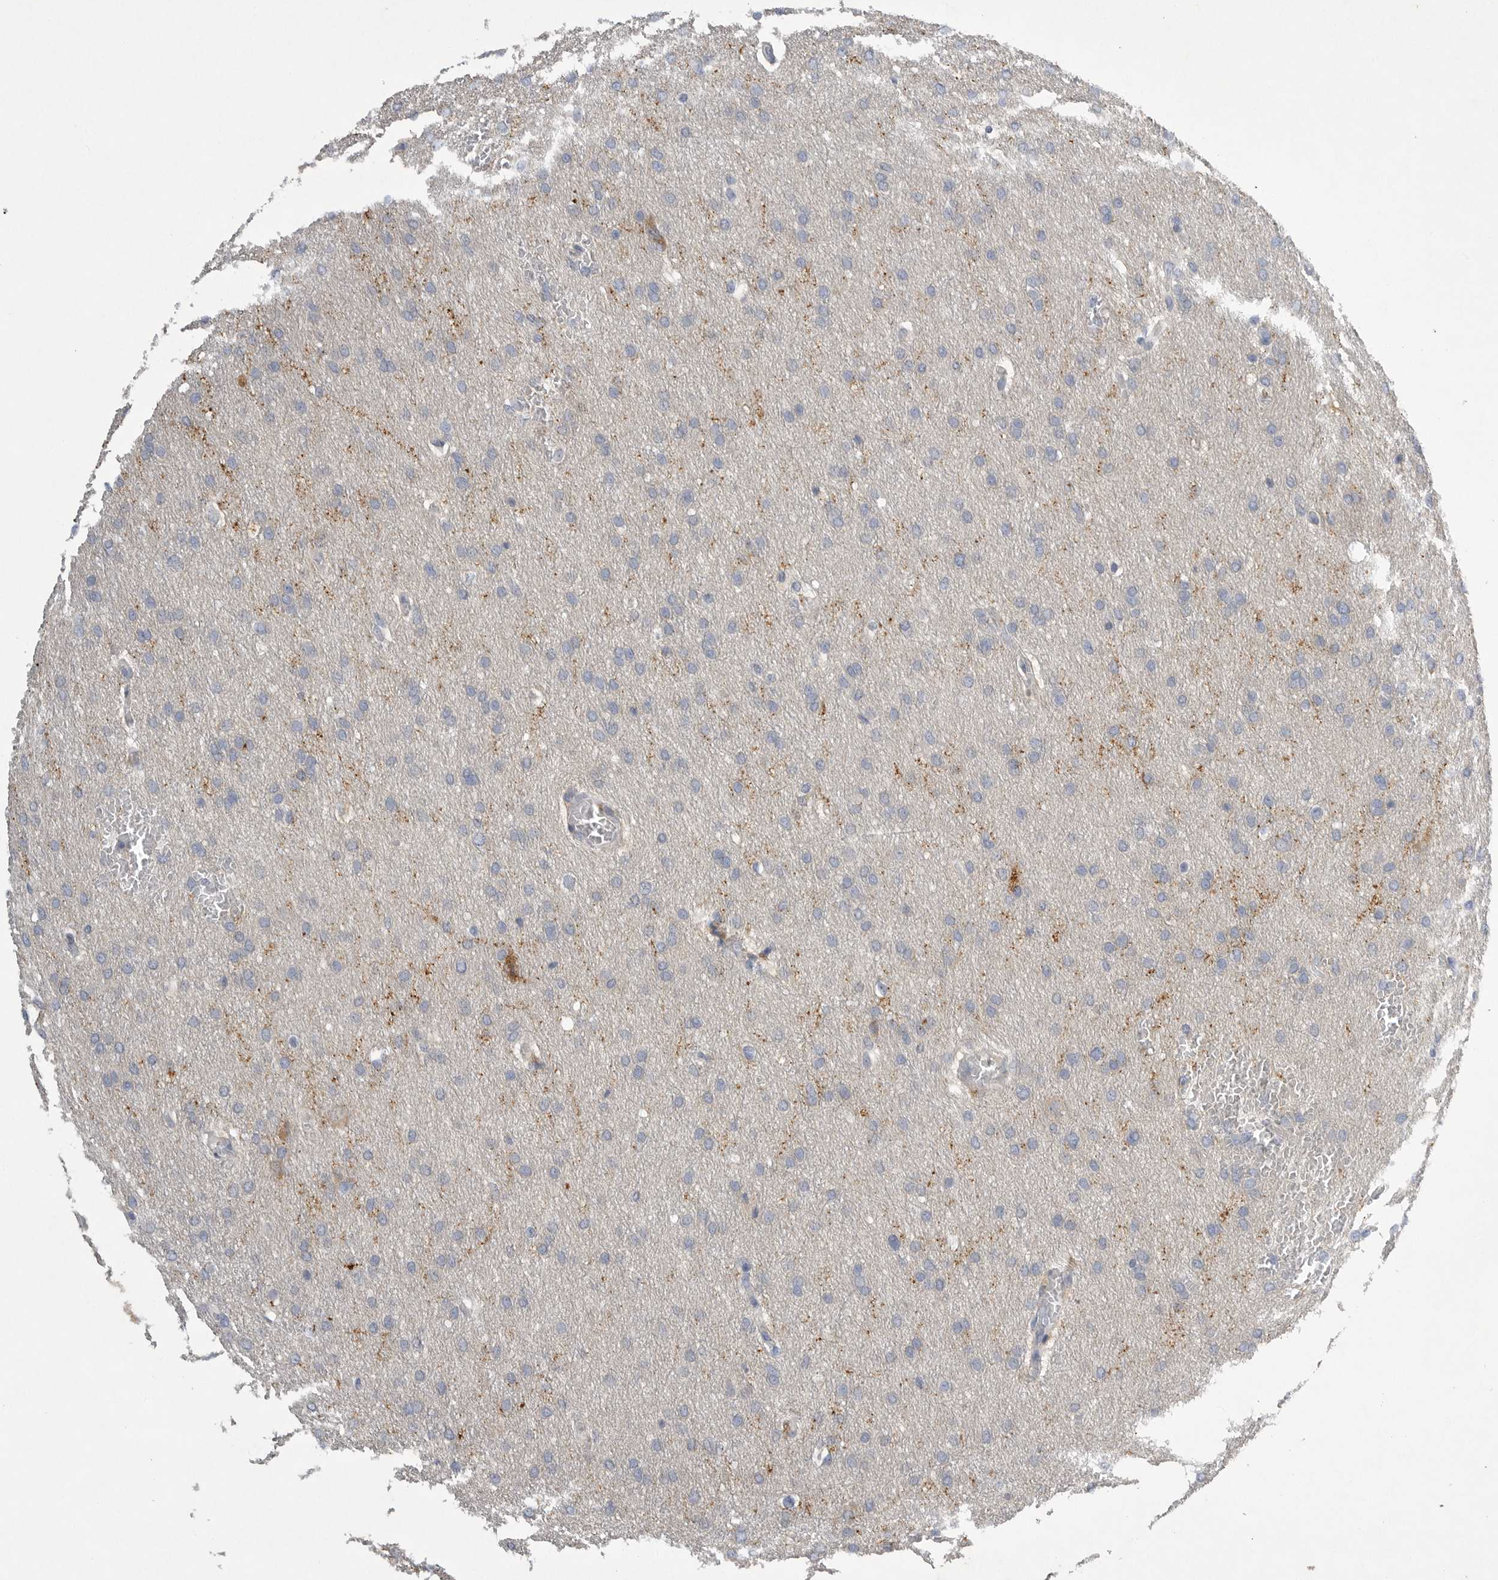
{"staining": {"intensity": "negative", "quantity": "none", "location": "none"}, "tissue": "glioma", "cell_type": "Tumor cells", "image_type": "cancer", "snomed": [{"axis": "morphology", "description": "Glioma, malignant, Low grade"}, {"axis": "topography", "description": "Brain"}], "caption": "A photomicrograph of malignant low-grade glioma stained for a protein exhibits no brown staining in tumor cells. (DAB (3,3'-diaminobenzidine) immunohistochemistry visualized using brightfield microscopy, high magnification).", "gene": "EDEM3", "patient": {"sex": "female", "age": 37}}